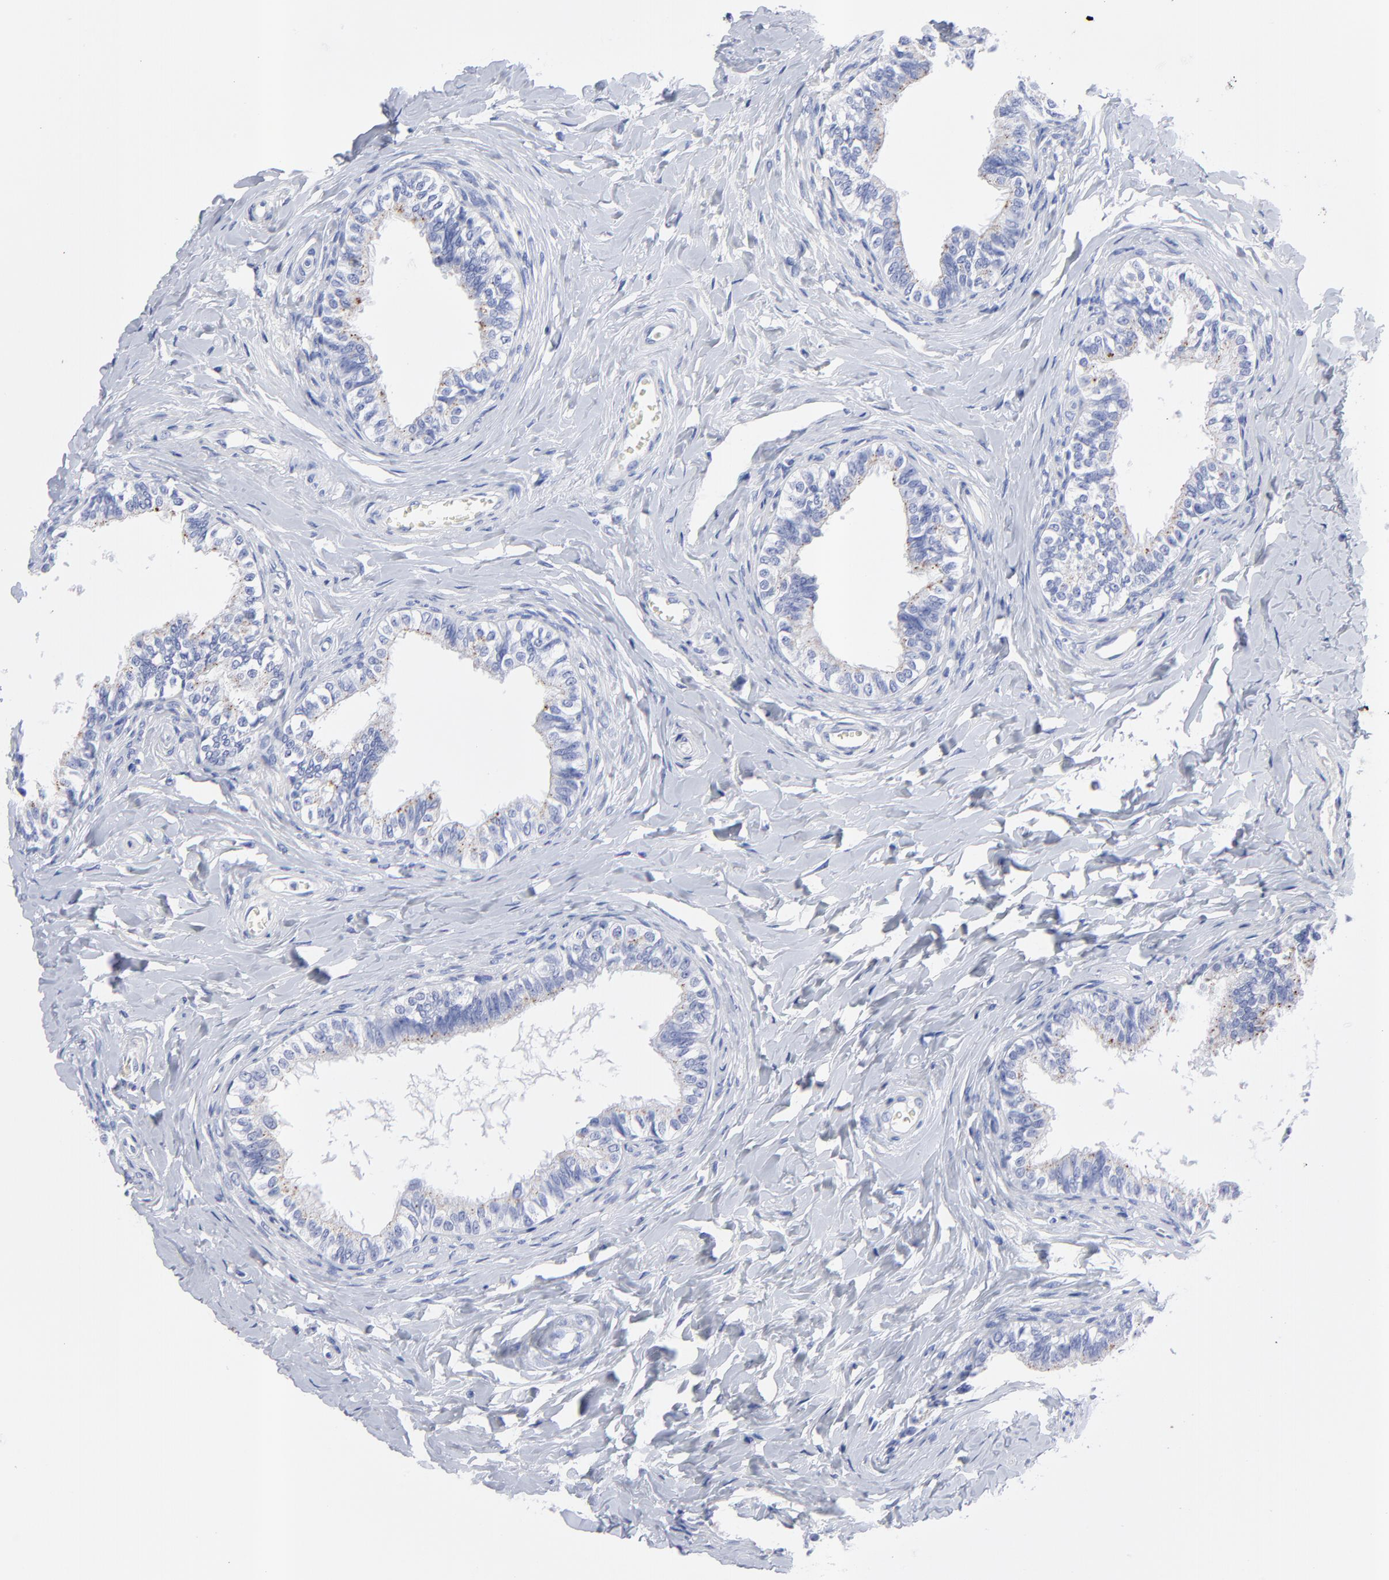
{"staining": {"intensity": "strong", "quantity": ">75%", "location": "cytoplasmic/membranous"}, "tissue": "epididymis", "cell_type": "Glandular cells", "image_type": "normal", "snomed": [{"axis": "morphology", "description": "Normal tissue, NOS"}, {"axis": "topography", "description": "Soft tissue"}, {"axis": "topography", "description": "Epididymis"}], "caption": "A high amount of strong cytoplasmic/membranous expression is seen in approximately >75% of glandular cells in unremarkable epididymis.", "gene": "CPVL", "patient": {"sex": "male", "age": 26}}